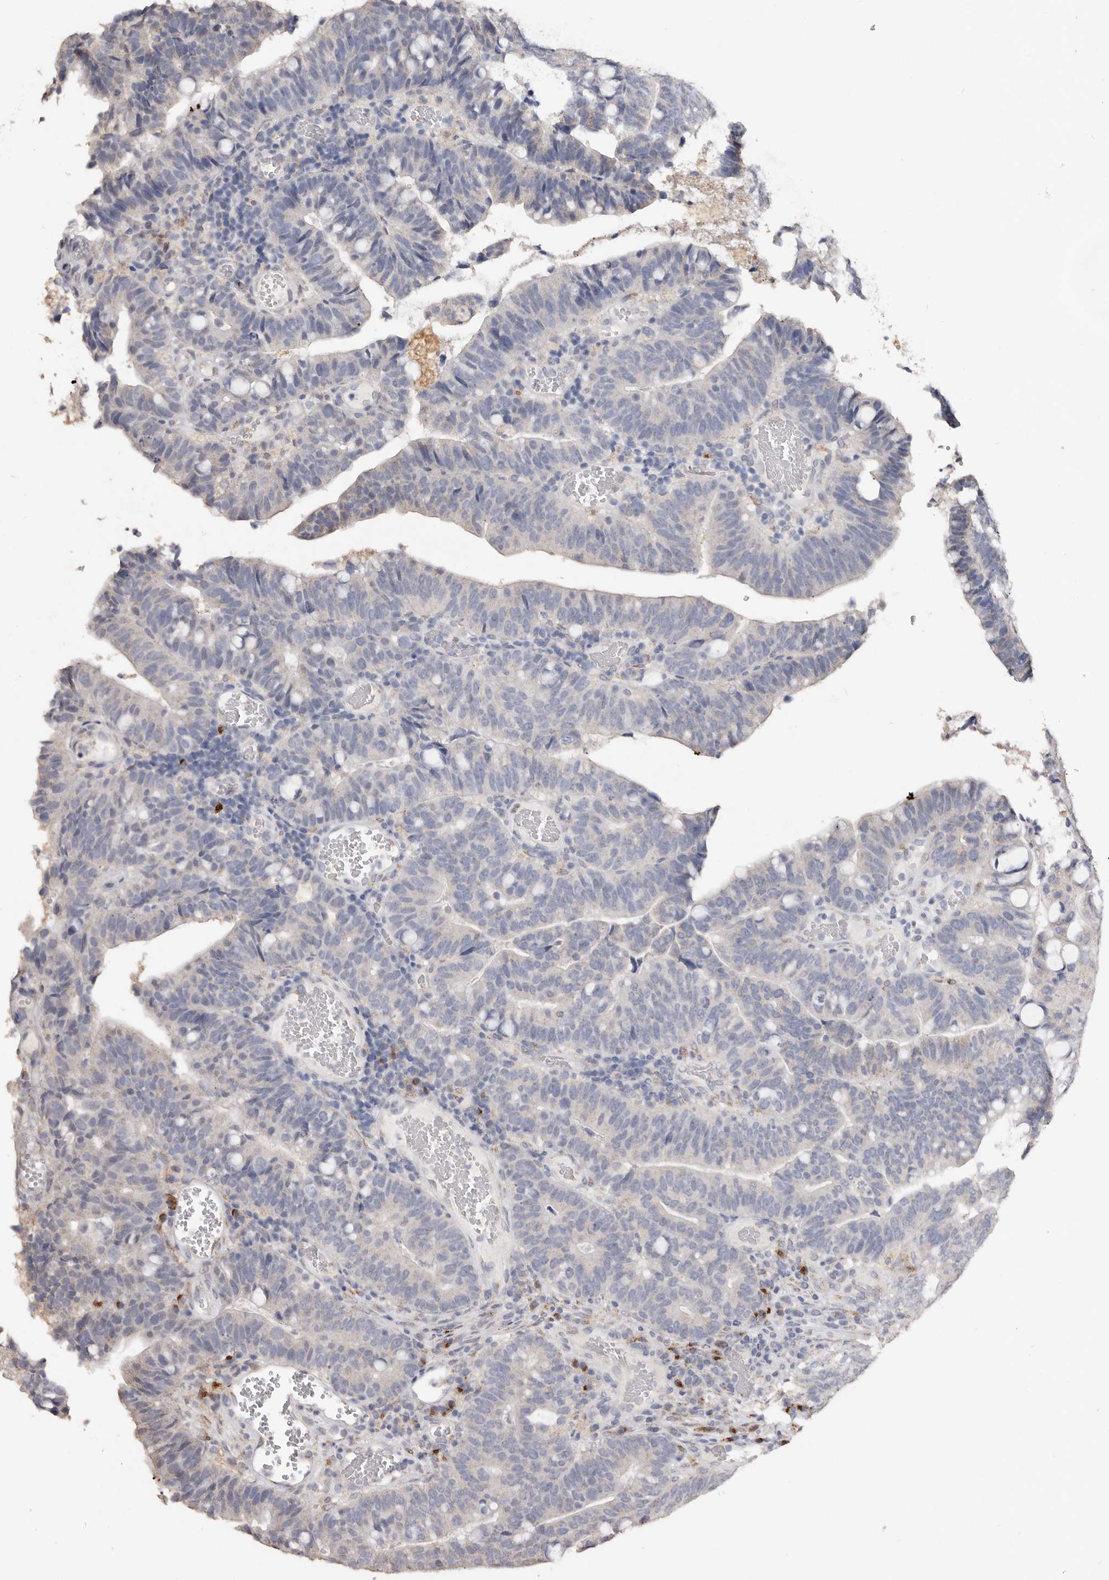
{"staining": {"intensity": "negative", "quantity": "none", "location": "none"}, "tissue": "colorectal cancer", "cell_type": "Tumor cells", "image_type": "cancer", "snomed": [{"axis": "morphology", "description": "Adenocarcinoma, NOS"}, {"axis": "topography", "description": "Colon"}], "caption": "Image shows no significant protein staining in tumor cells of colorectal adenocarcinoma.", "gene": "LGALS7B", "patient": {"sex": "female", "age": 66}}